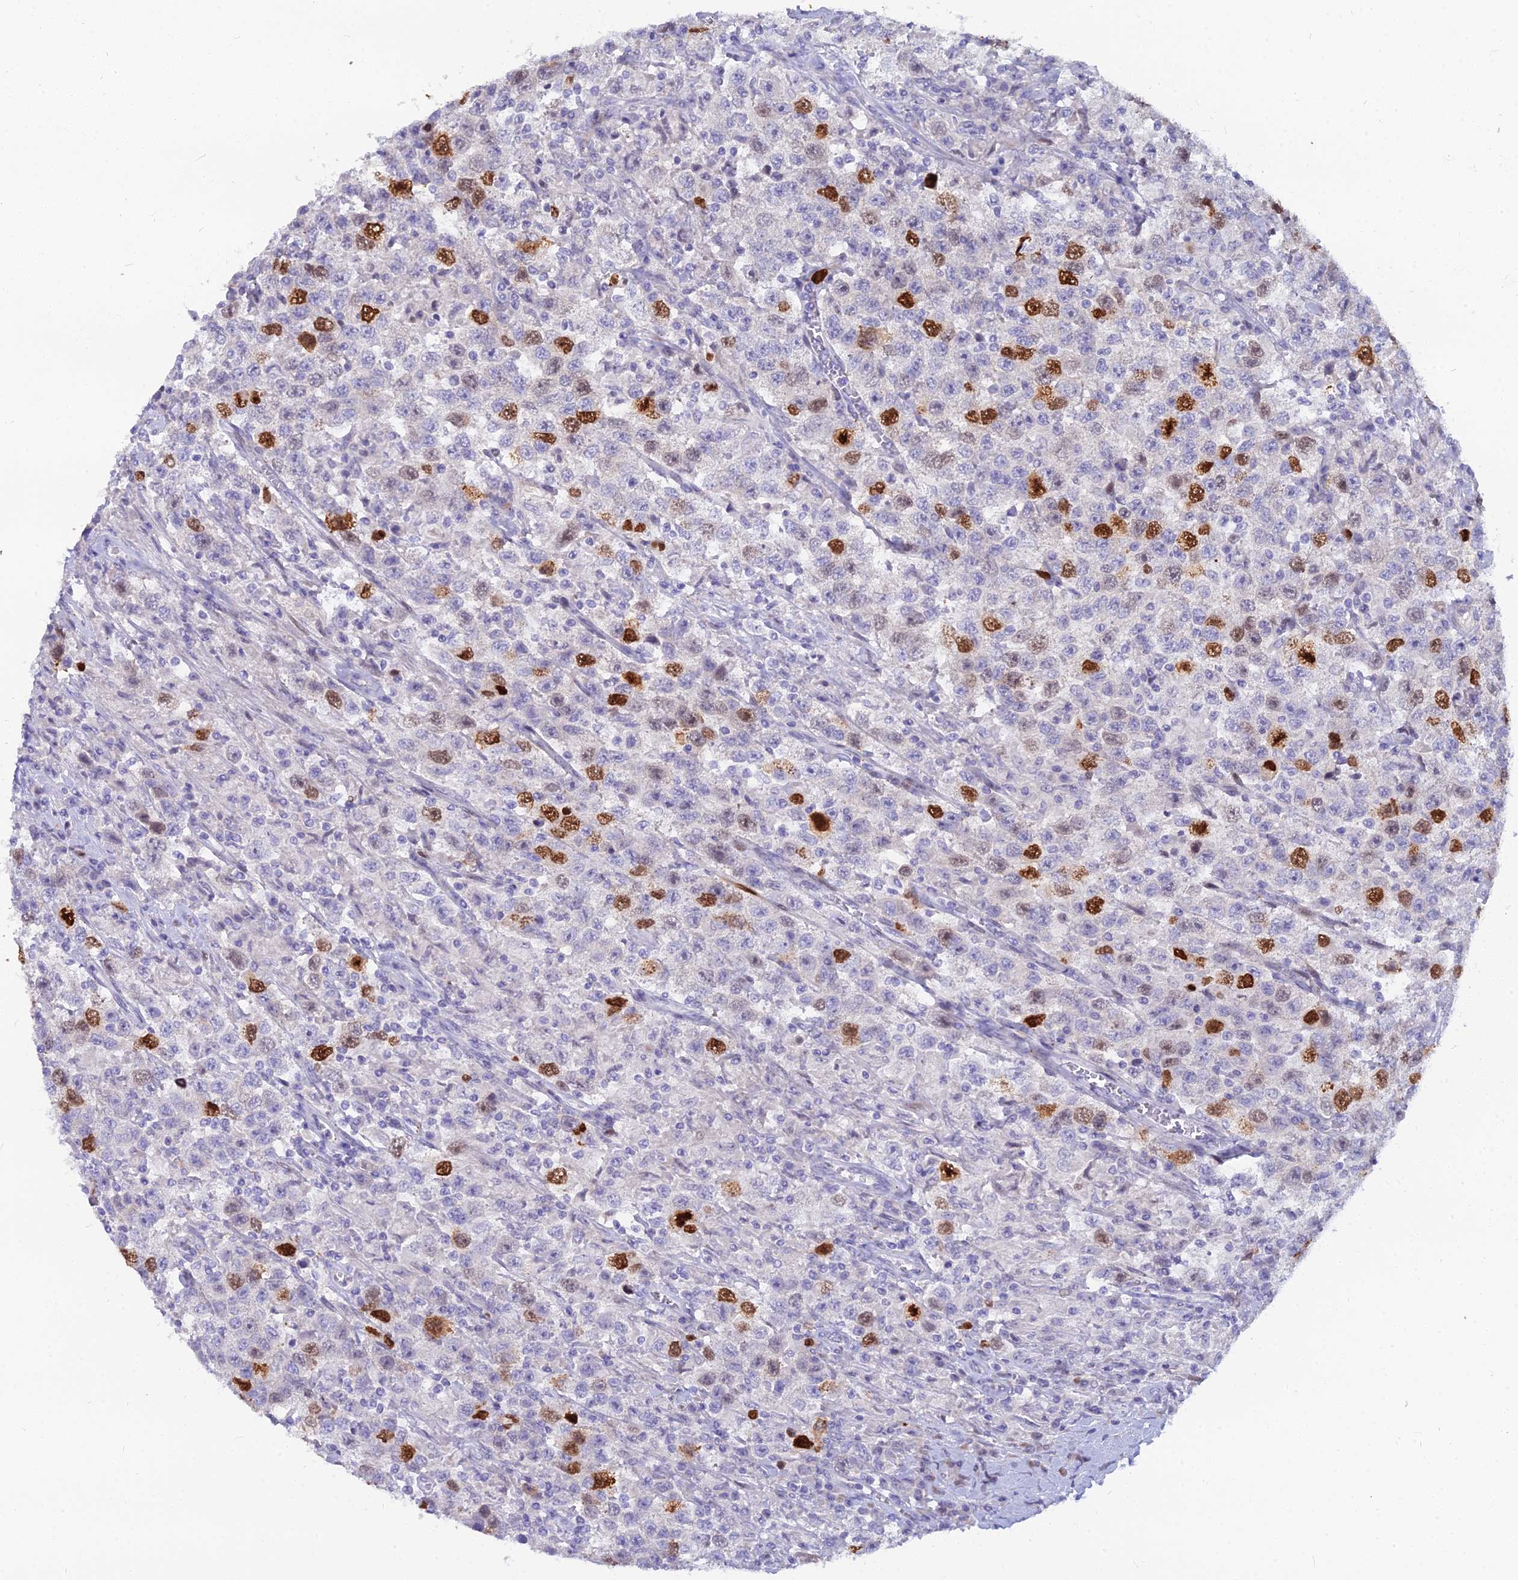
{"staining": {"intensity": "strong", "quantity": "<25%", "location": "nuclear"}, "tissue": "testis cancer", "cell_type": "Tumor cells", "image_type": "cancer", "snomed": [{"axis": "morphology", "description": "Seminoma, NOS"}, {"axis": "topography", "description": "Testis"}], "caption": "Immunohistochemistry staining of testis cancer (seminoma), which displays medium levels of strong nuclear staining in approximately <25% of tumor cells indicating strong nuclear protein staining. The staining was performed using DAB (brown) for protein detection and nuclei were counterstained in hematoxylin (blue).", "gene": "NUSAP1", "patient": {"sex": "male", "age": 41}}